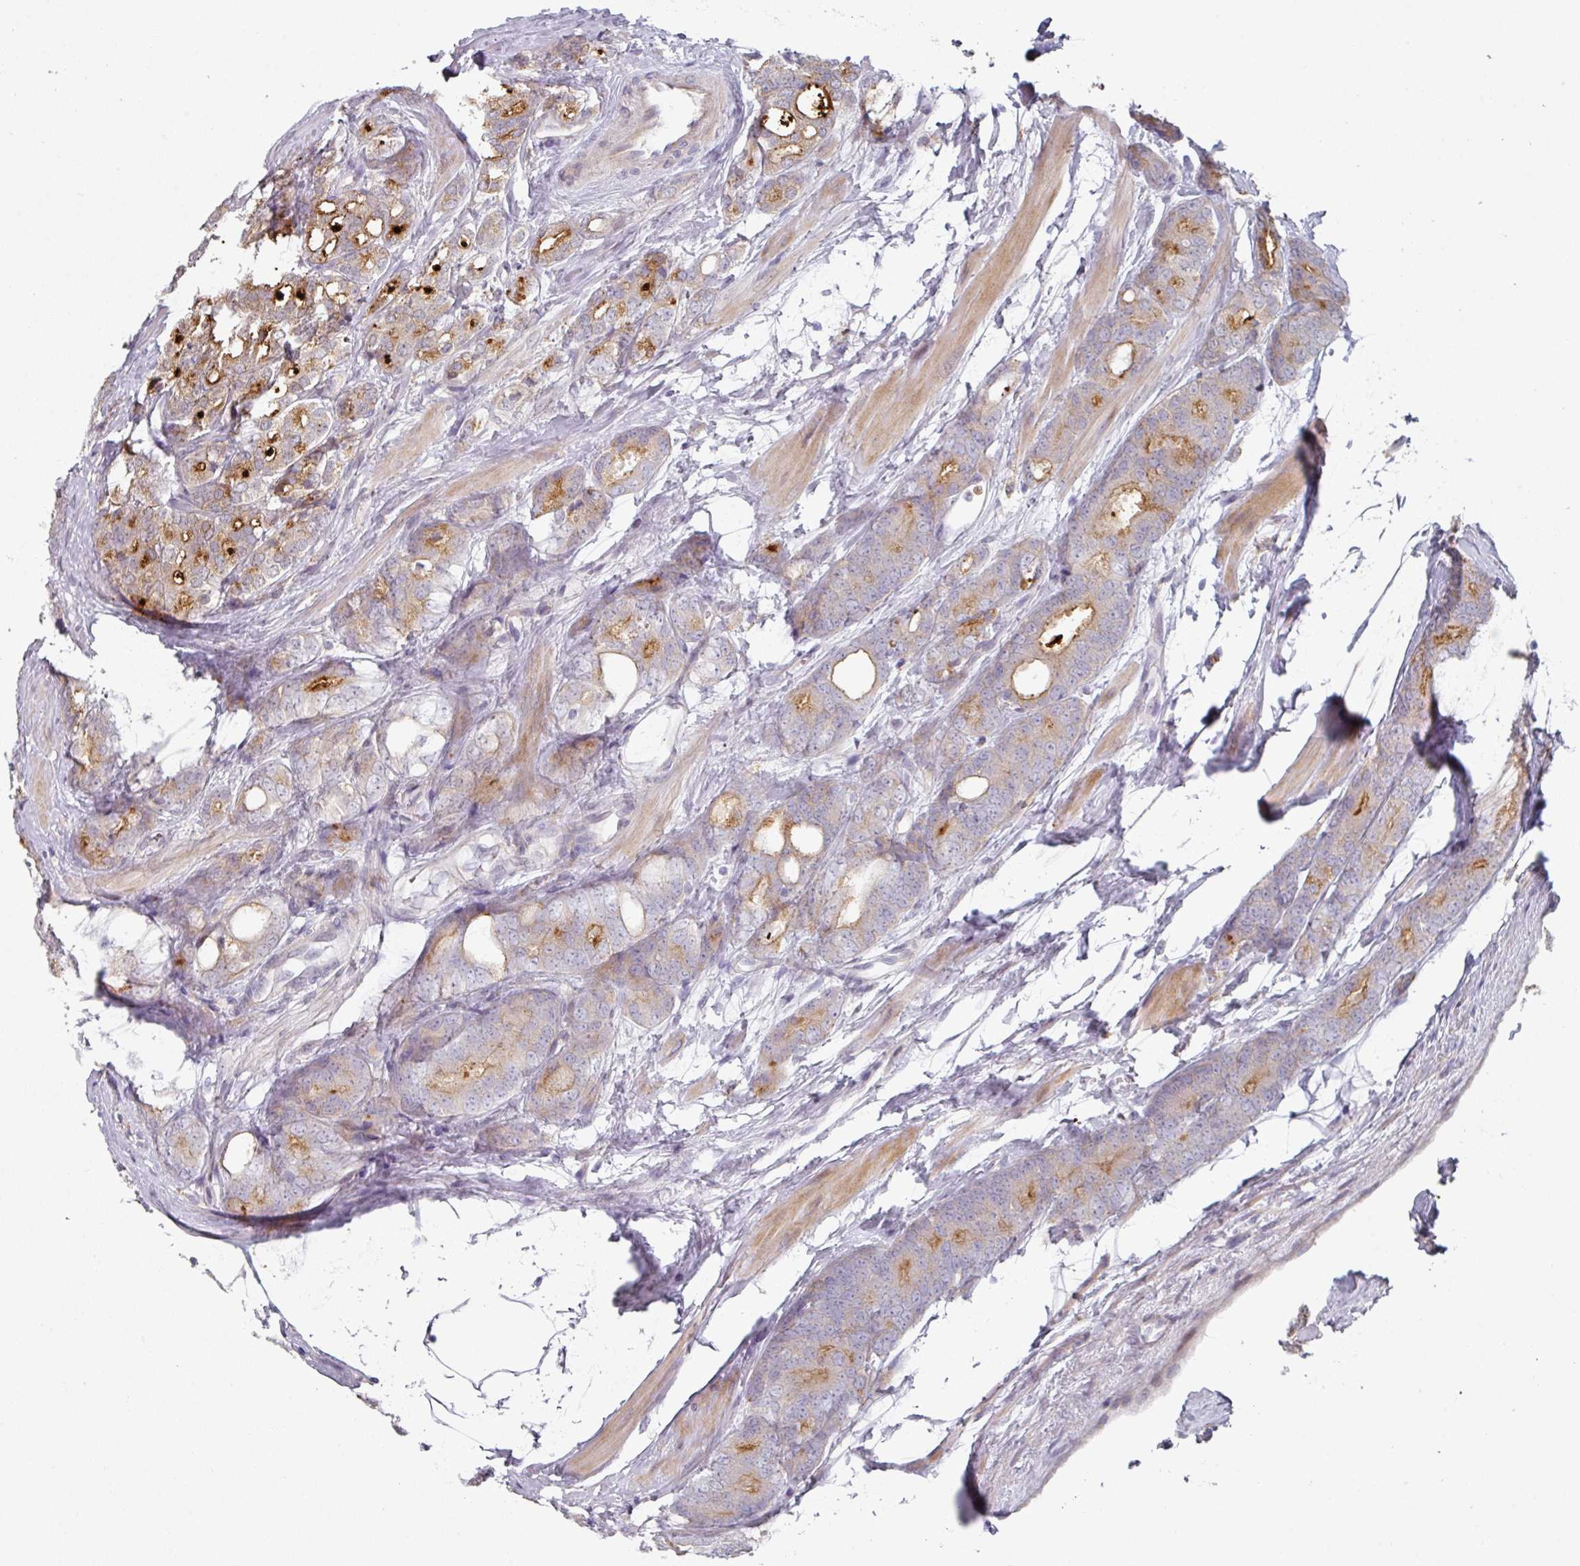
{"staining": {"intensity": "moderate", "quantity": "<25%", "location": "cytoplasmic/membranous"}, "tissue": "prostate cancer", "cell_type": "Tumor cells", "image_type": "cancer", "snomed": [{"axis": "morphology", "description": "Adenocarcinoma, High grade"}, {"axis": "topography", "description": "Prostate"}], "caption": "A histopathology image of human adenocarcinoma (high-grade) (prostate) stained for a protein exhibits moderate cytoplasmic/membranous brown staining in tumor cells. (Brightfield microscopy of DAB IHC at high magnification).", "gene": "WSB2", "patient": {"sex": "male", "age": 62}}